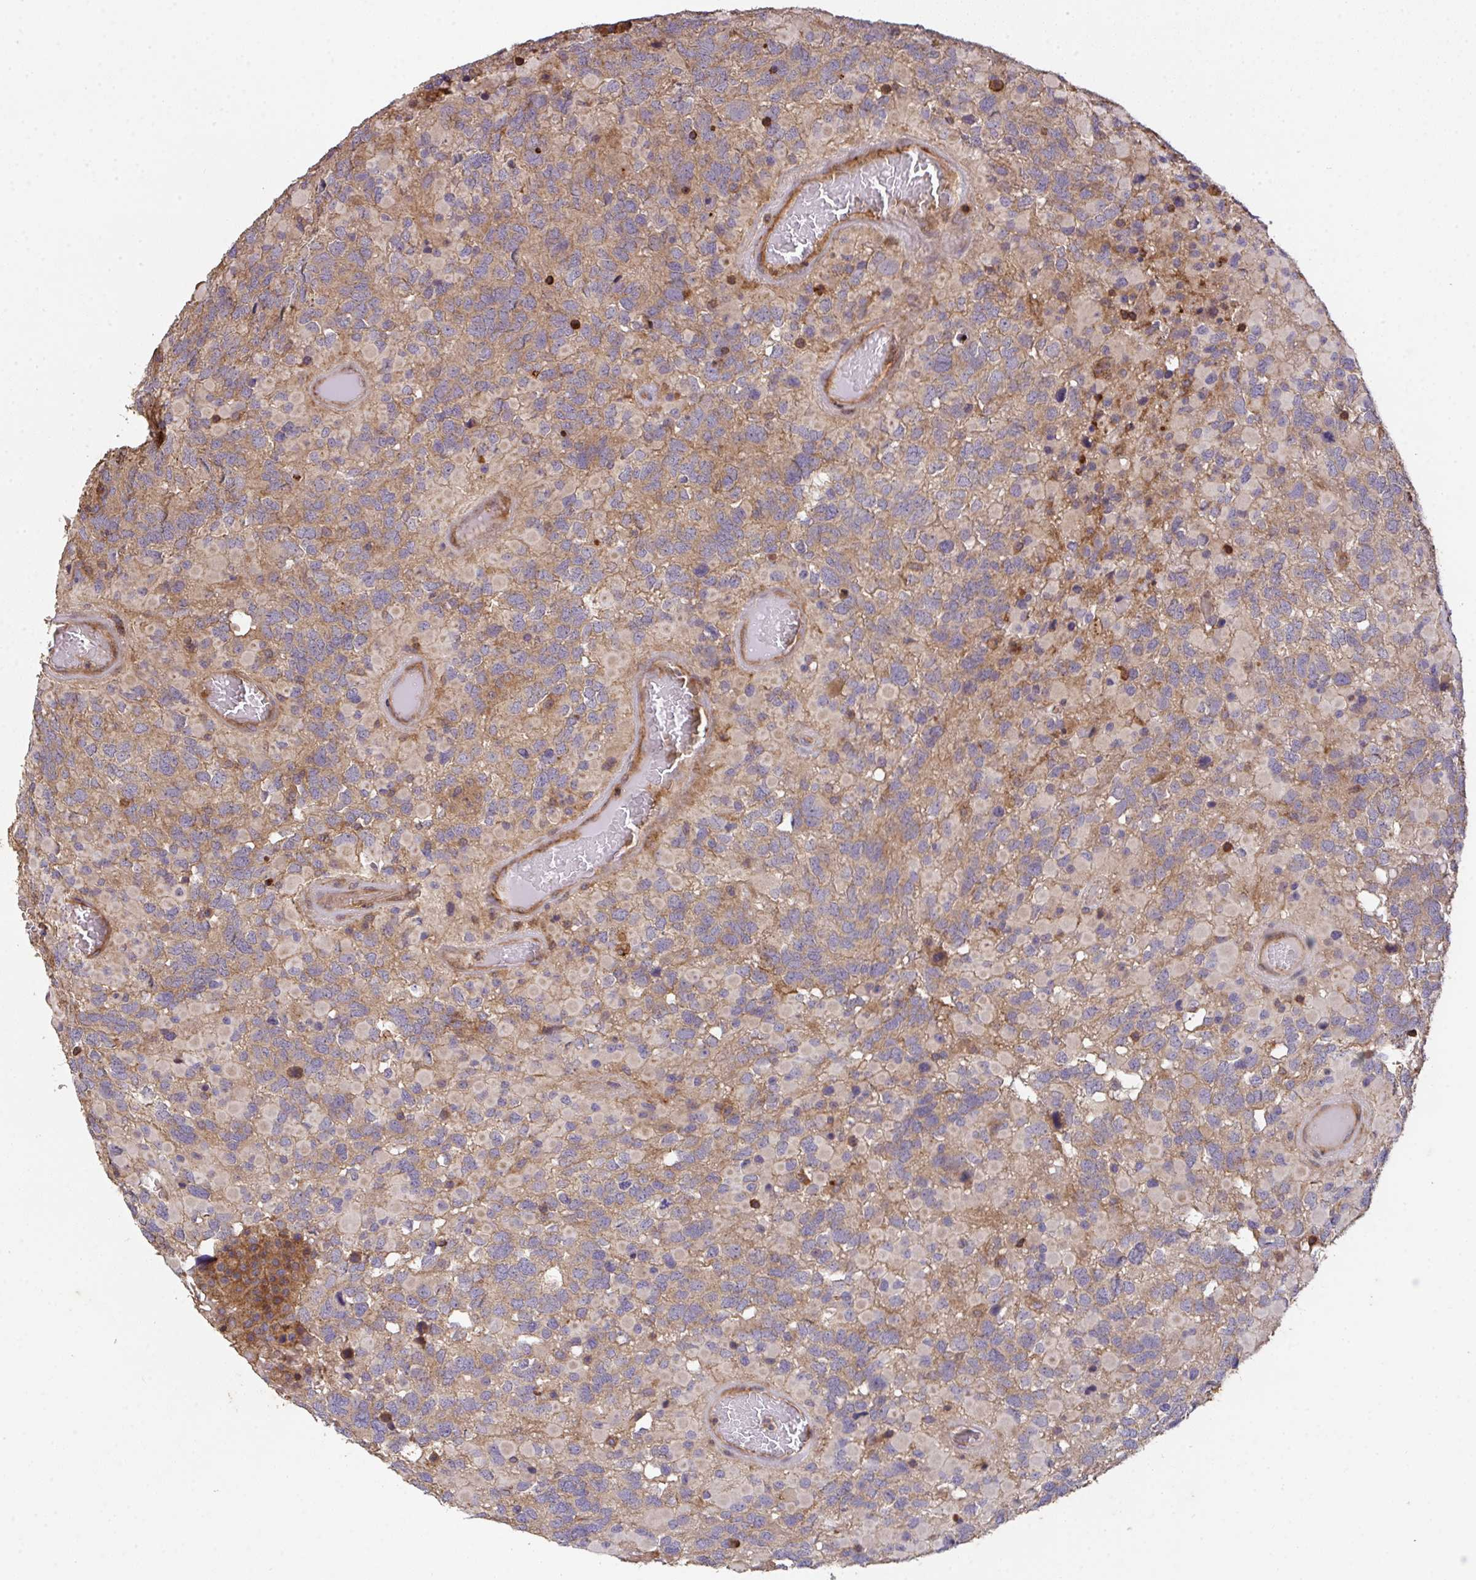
{"staining": {"intensity": "weak", "quantity": ">75%", "location": "cytoplasmic/membranous"}, "tissue": "glioma", "cell_type": "Tumor cells", "image_type": "cancer", "snomed": [{"axis": "morphology", "description": "Glioma, malignant, High grade"}, {"axis": "topography", "description": "Brain"}], "caption": "Weak cytoplasmic/membranous protein staining is identified in about >75% of tumor cells in malignant high-grade glioma.", "gene": "TNMD", "patient": {"sex": "female", "age": 40}}